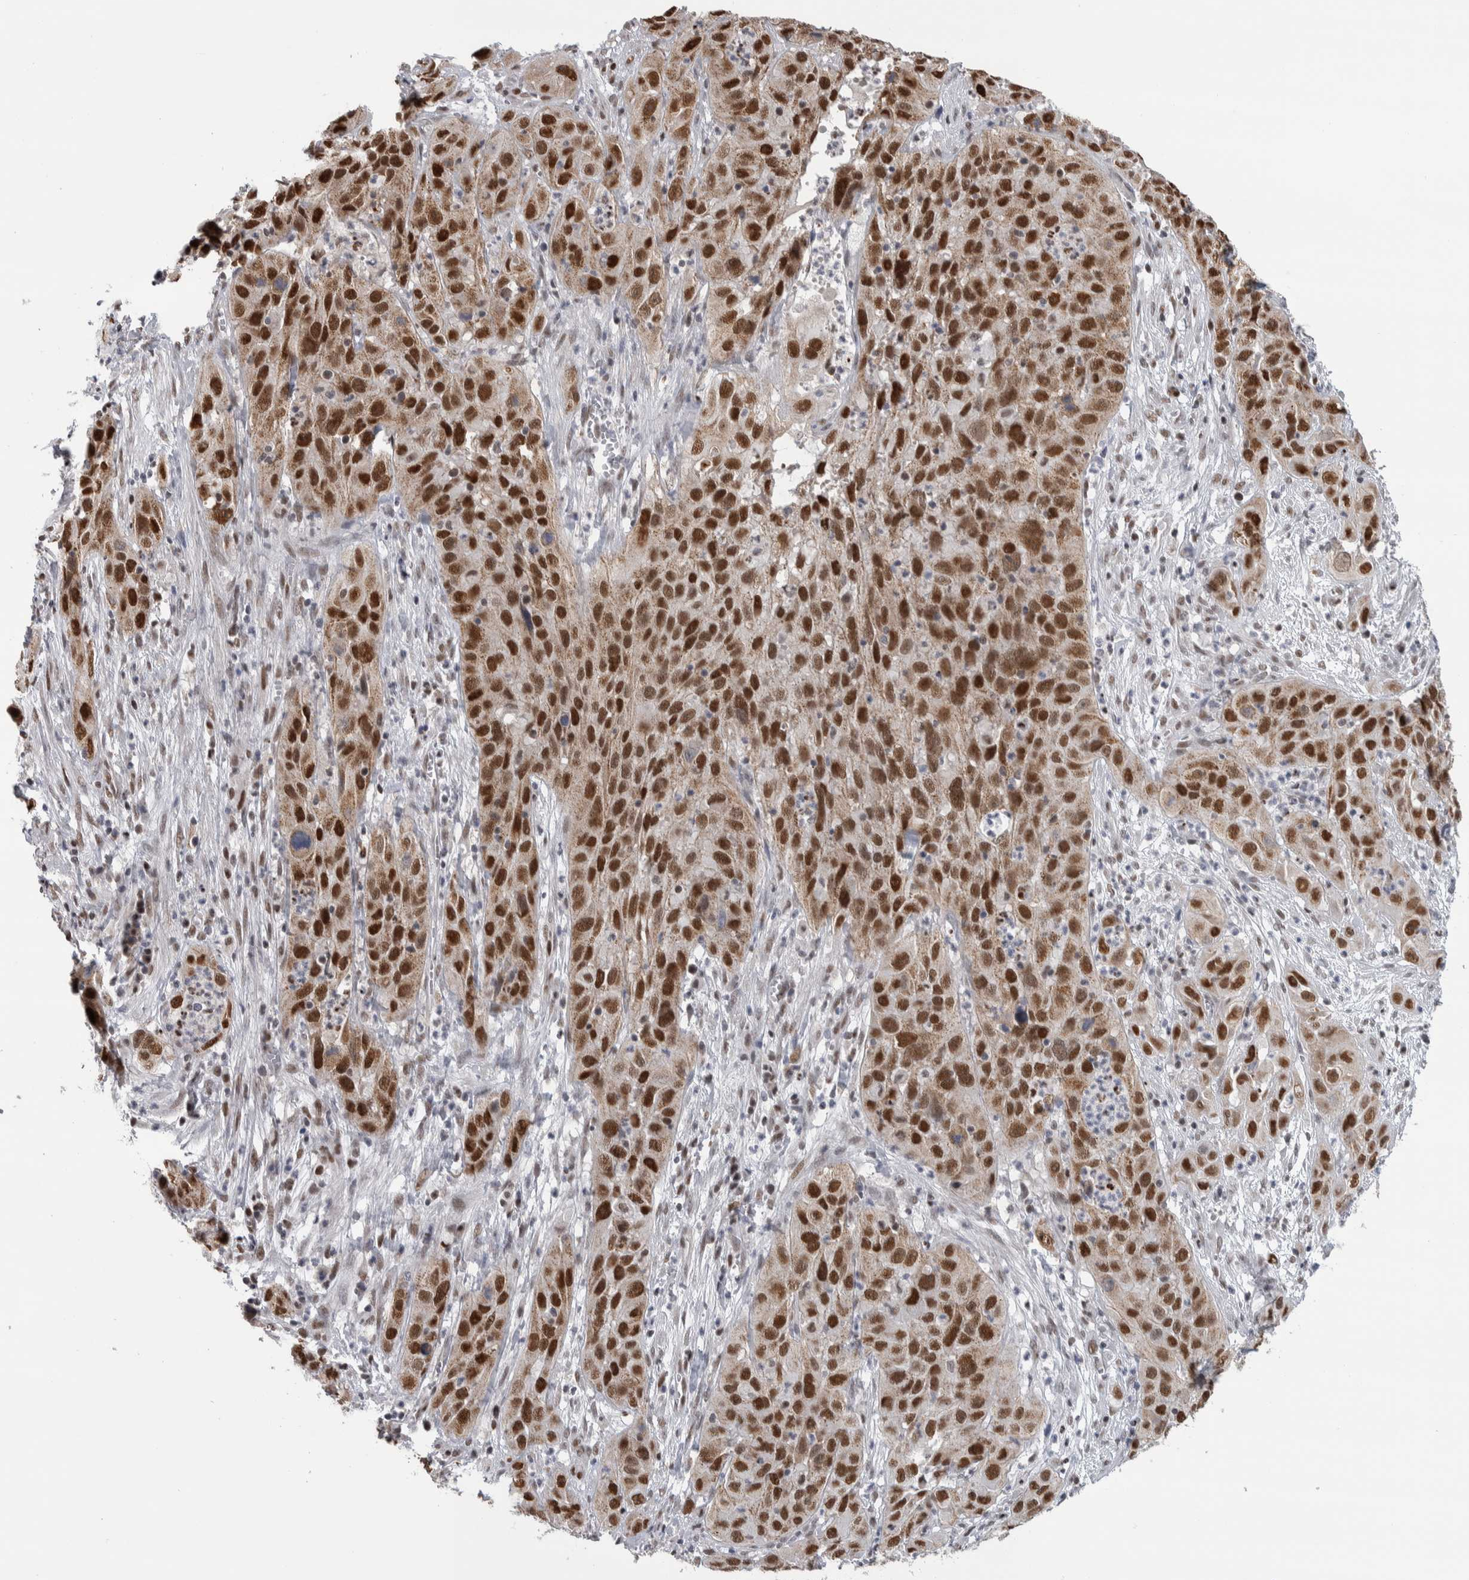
{"staining": {"intensity": "strong", "quantity": ">75%", "location": "cytoplasmic/membranous,nuclear"}, "tissue": "cervical cancer", "cell_type": "Tumor cells", "image_type": "cancer", "snomed": [{"axis": "morphology", "description": "Squamous cell carcinoma, NOS"}, {"axis": "topography", "description": "Cervix"}], "caption": "Cervical squamous cell carcinoma tissue displays strong cytoplasmic/membranous and nuclear expression in about >75% of tumor cells, visualized by immunohistochemistry.", "gene": "HEXIM2", "patient": {"sex": "female", "age": 32}}